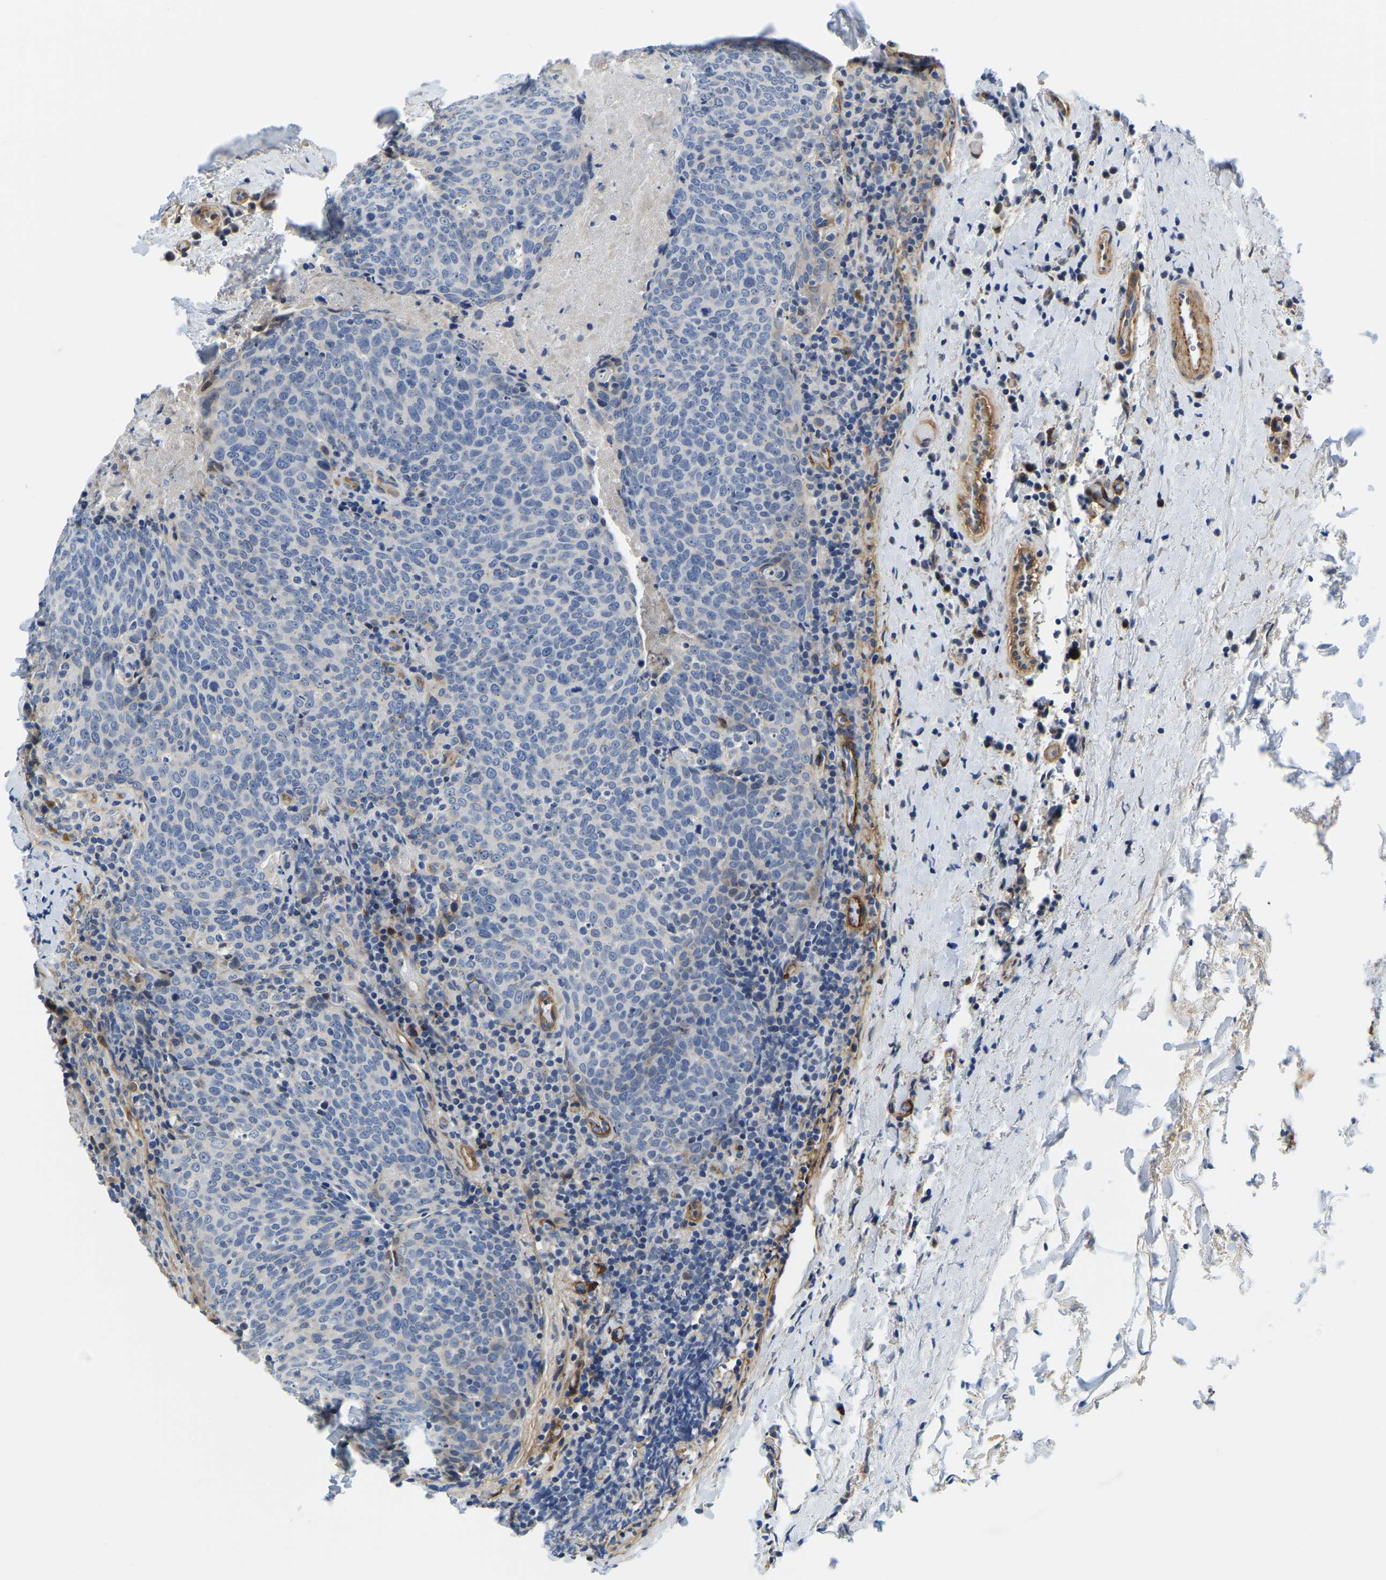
{"staining": {"intensity": "negative", "quantity": "none", "location": "none"}, "tissue": "head and neck cancer", "cell_type": "Tumor cells", "image_type": "cancer", "snomed": [{"axis": "morphology", "description": "Squamous cell carcinoma, NOS"}, {"axis": "morphology", "description": "Squamous cell carcinoma, metastatic, NOS"}, {"axis": "topography", "description": "Lymph node"}, {"axis": "topography", "description": "Head-Neck"}], "caption": "Metastatic squamous cell carcinoma (head and neck) was stained to show a protein in brown. There is no significant expression in tumor cells. Nuclei are stained in blue.", "gene": "LIAS", "patient": {"sex": "male", "age": 62}}